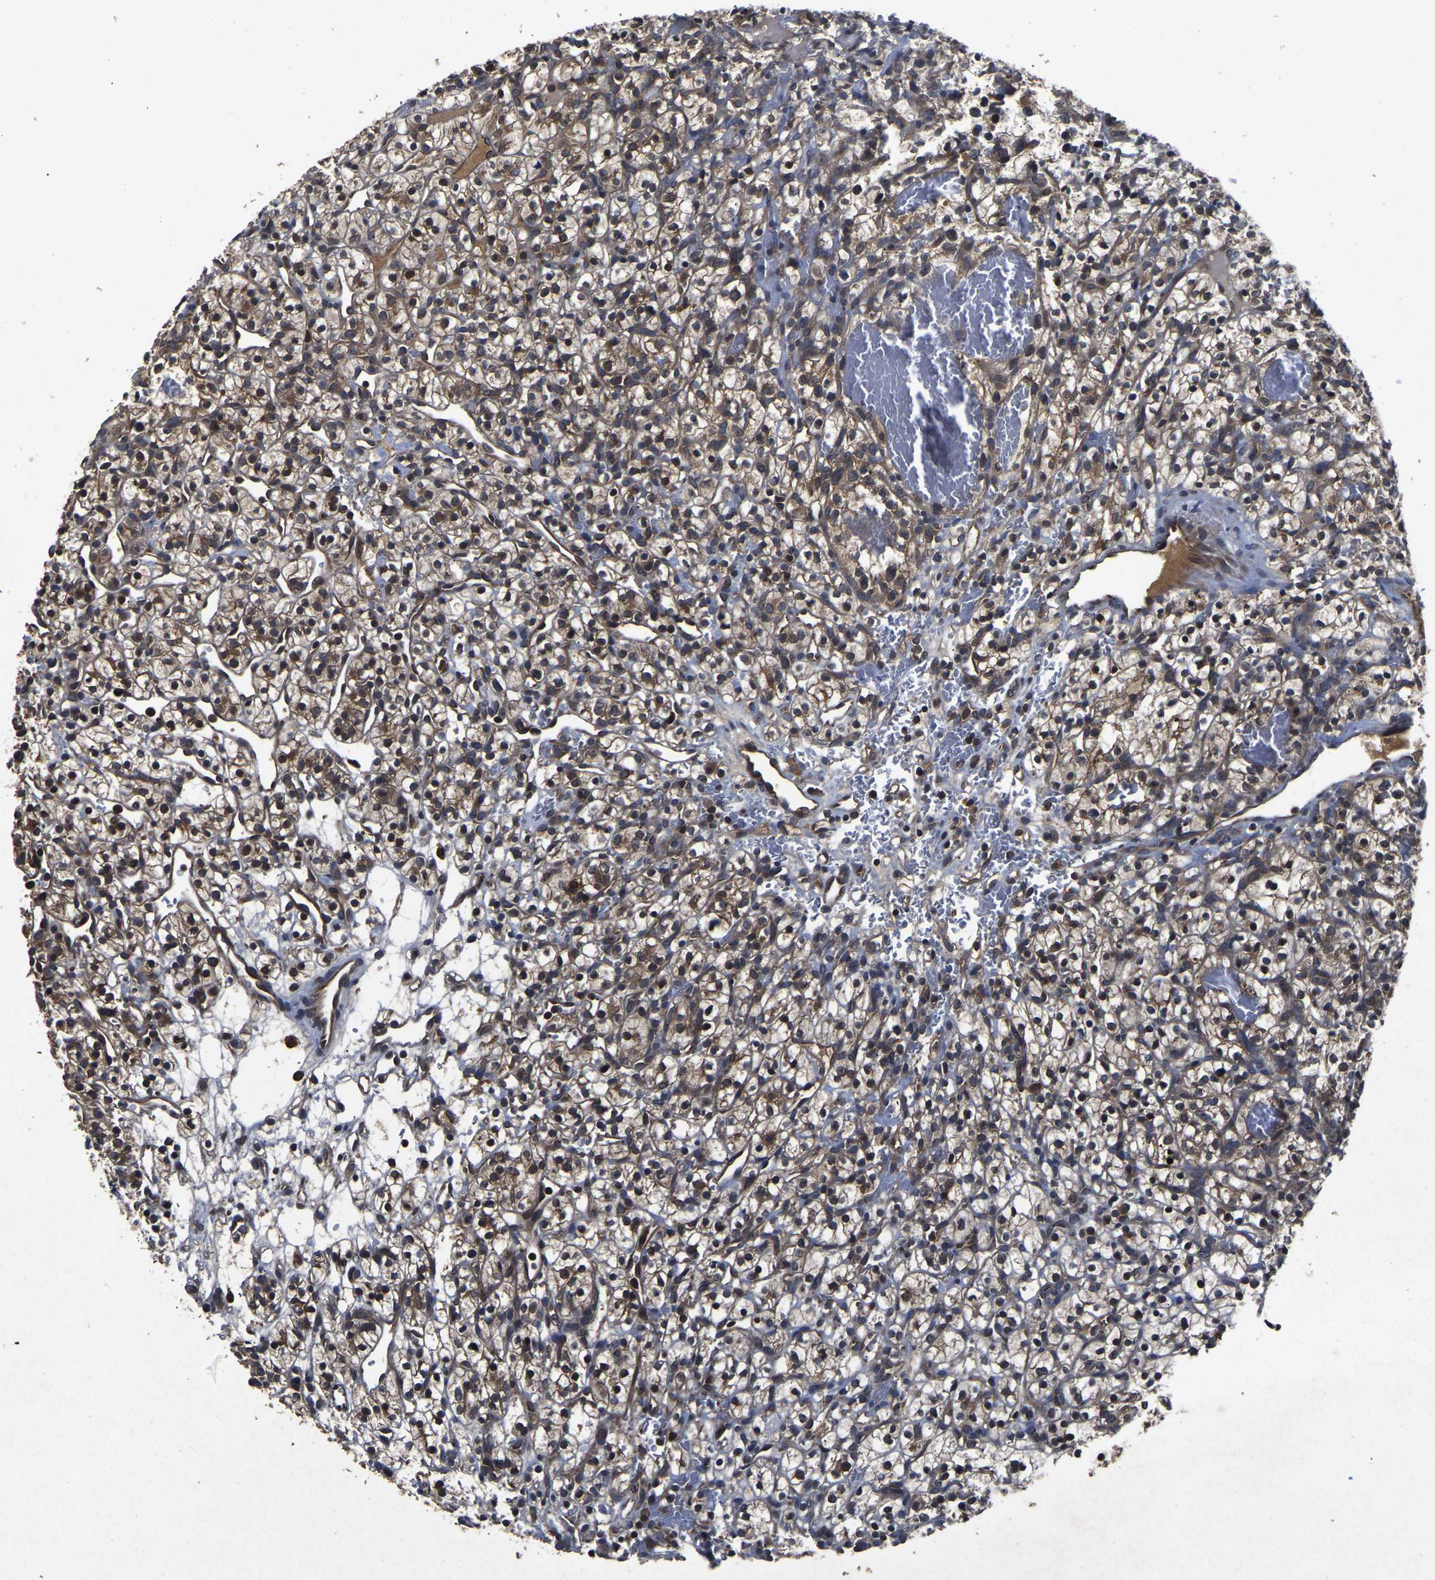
{"staining": {"intensity": "moderate", "quantity": ">75%", "location": "cytoplasmic/membranous"}, "tissue": "renal cancer", "cell_type": "Tumor cells", "image_type": "cancer", "snomed": [{"axis": "morphology", "description": "Adenocarcinoma, NOS"}, {"axis": "topography", "description": "Kidney"}], "caption": "The image exhibits staining of renal adenocarcinoma, revealing moderate cytoplasmic/membranous protein expression (brown color) within tumor cells.", "gene": "CRYZL1", "patient": {"sex": "female", "age": 57}}